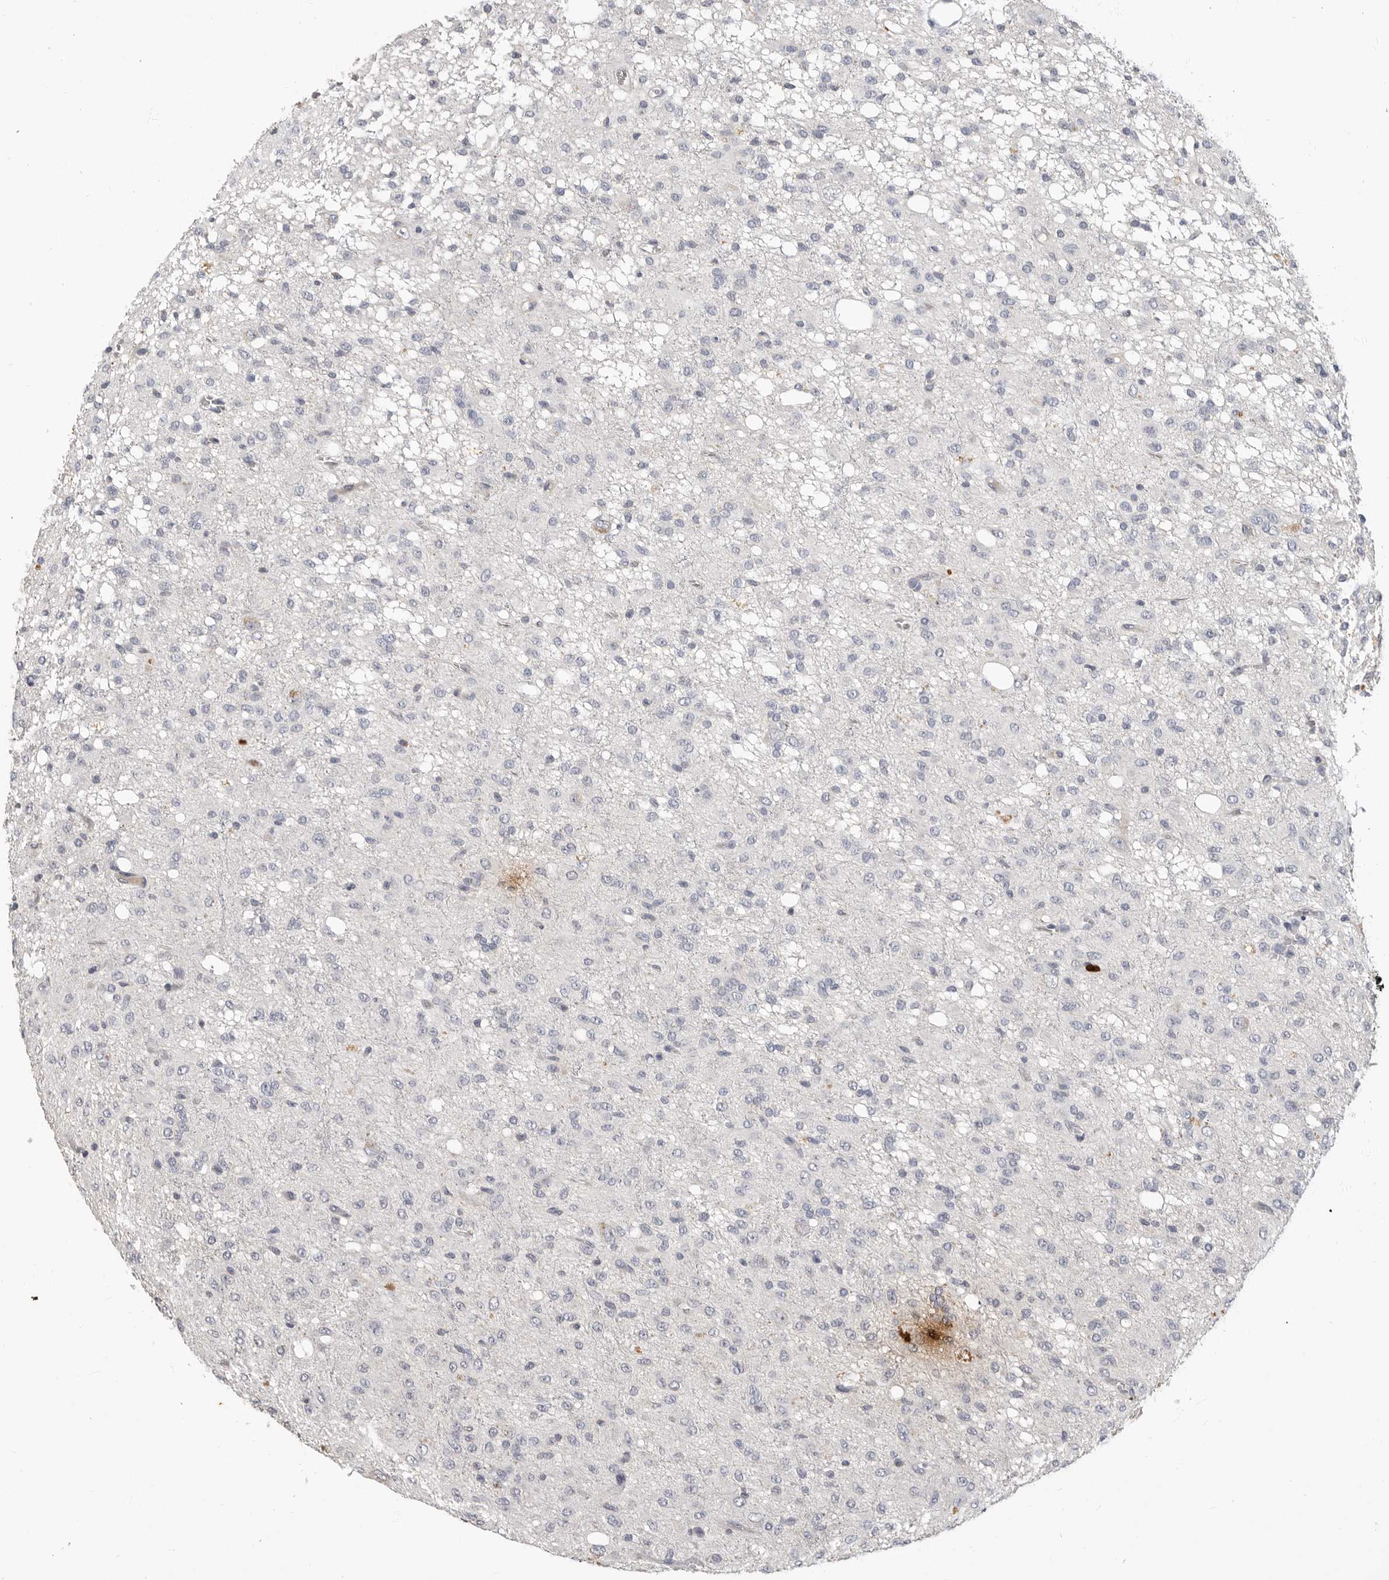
{"staining": {"intensity": "negative", "quantity": "none", "location": "none"}, "tissue": "glioma", "cell_type": "Tumor cells", "image_type": "cancer", "snomed": [{"axis": "morphology", "description": "Glioma, malignant, High grade"}, {"axis": "topography", "description": "Brain"}], "caption": "This is an immunohistochemistry image of malignant high-grade glioma. There is no positivity in tumor cells.", "gene": "LTBR", "patient": {"sex": "female", "age": 59}}